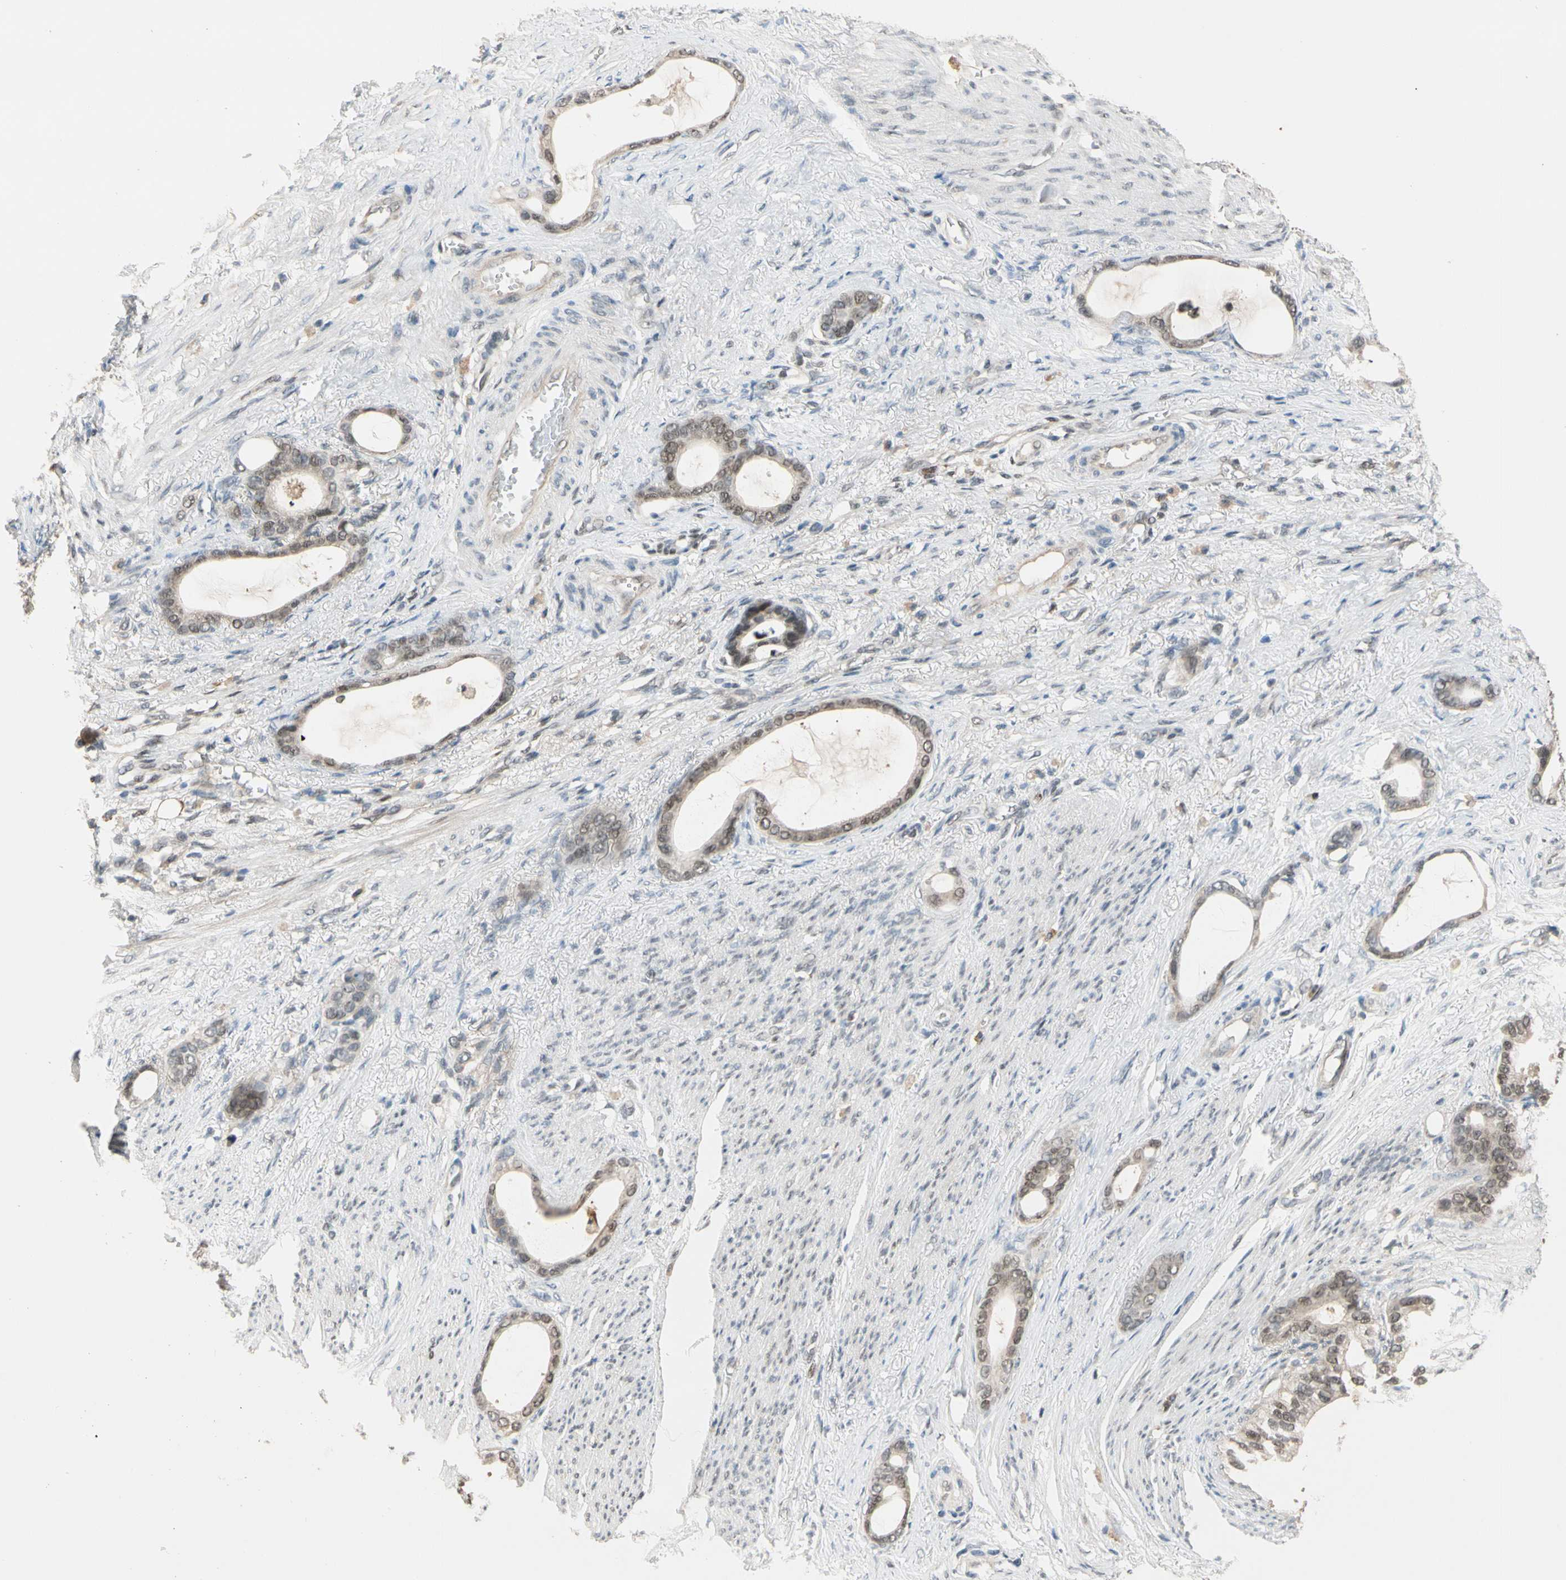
{"staining": {"intensity": "moderate", "quantity": ">75%", "location": "cytoplasmic/membranous,nuclear"}, "tissue": "stomach cancer", "cell_type": "Tumor cells", "image_type": "cancer", "snomed": [{"axis": "morphology", "description": "Adenocarcinoma, NOS"}, {"axis": "topography", "description": "Stomach"}], "caption": "Brown immunohistochemical staining in stomach adenocarcinoma demonstrates moderate cytoplasmic/membranous and nuclear expression in approximately >75% of tumor cells.", "gene": "RIOX2", "patient": {"sex": "female", "age": 75}}